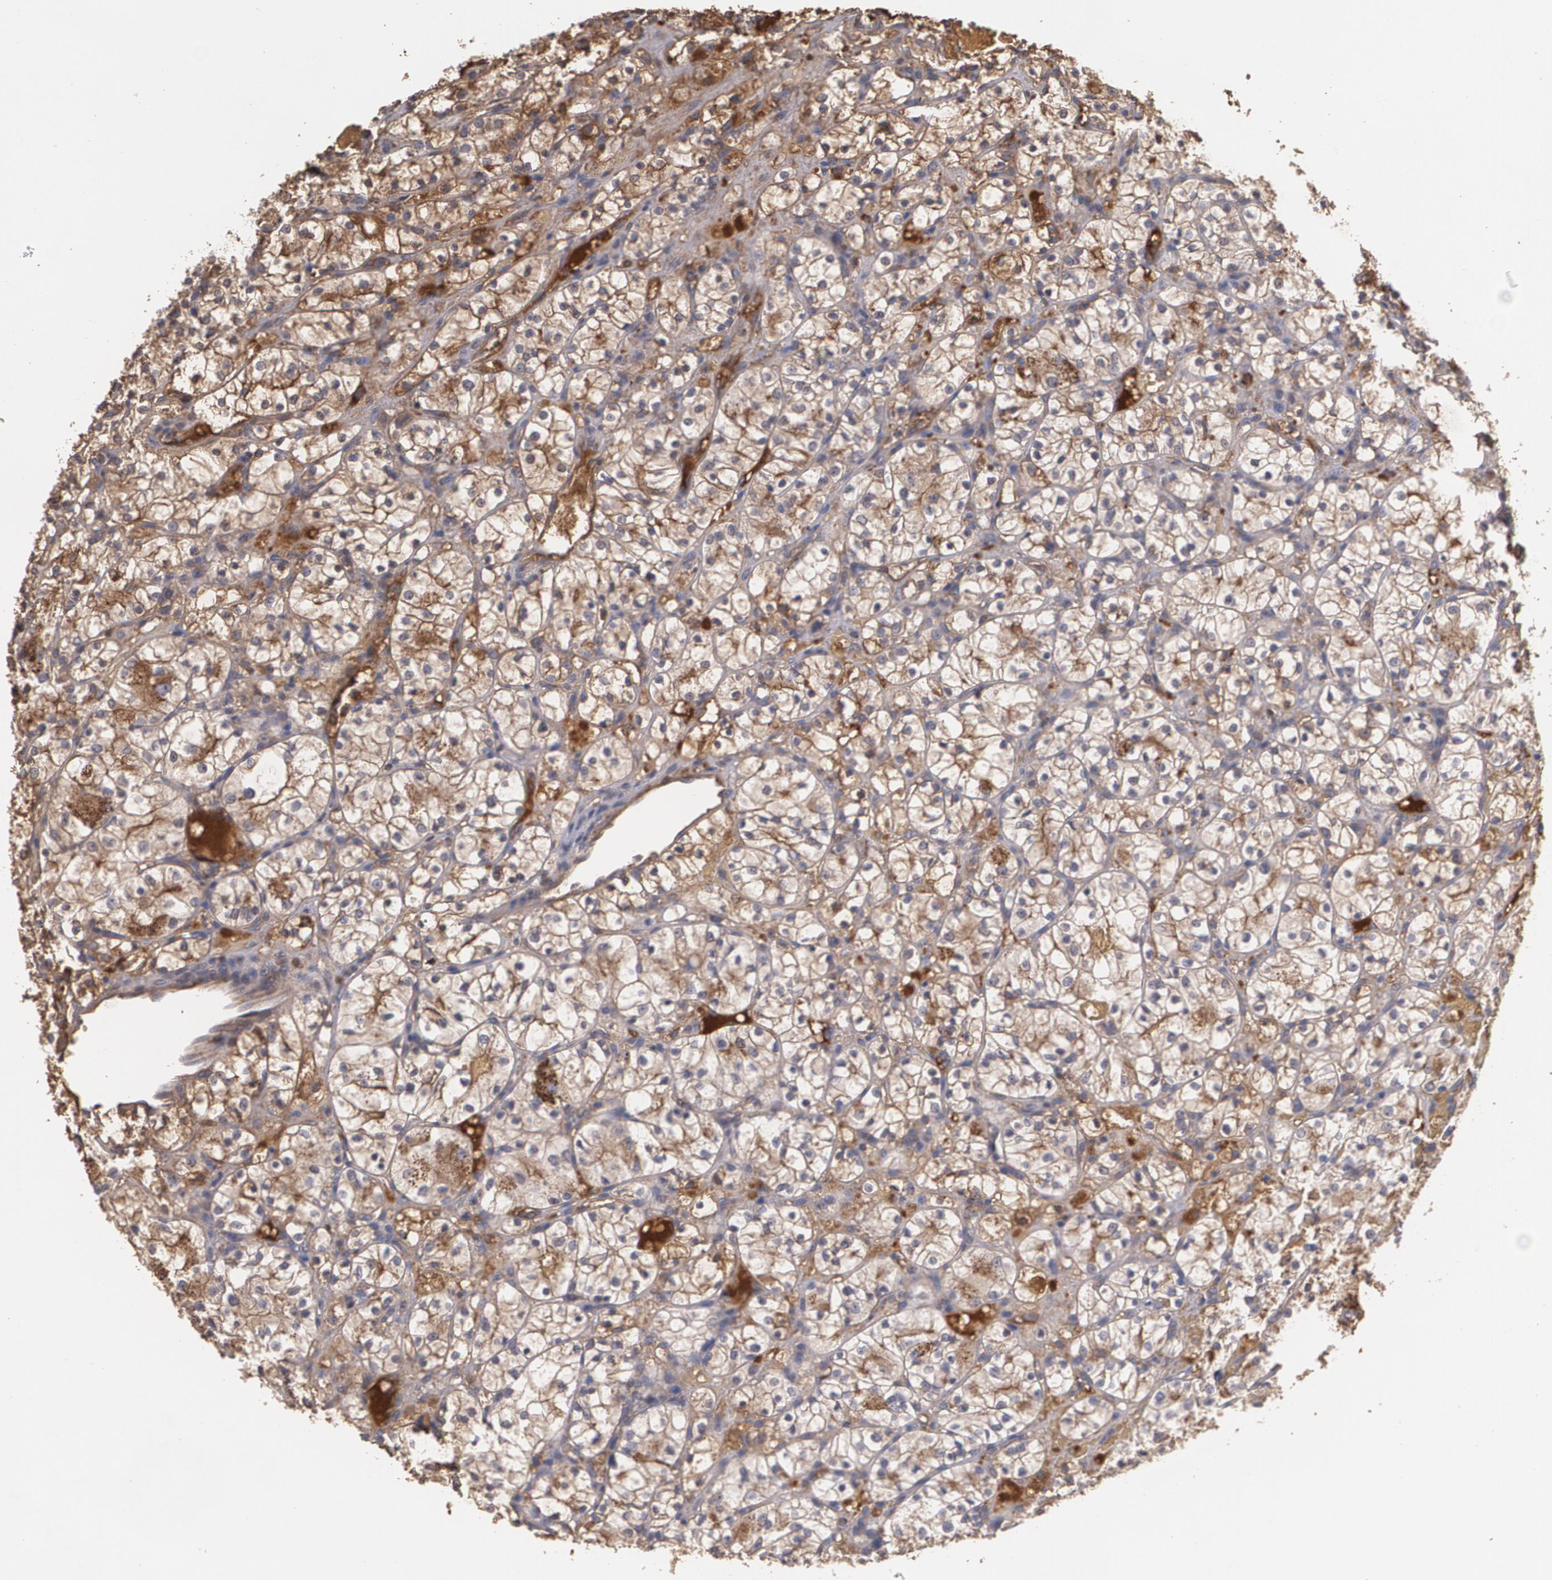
{"staining": {"intensity": "moderate", "quantity": ">75%", "location": "cytoplasmic/membranous"}, "tissue": "renal cancer", "cell_type": "Tumor cells", "image_type": "cancer", "snomed": [{"axis": "morphology", "description": "Adenocarcinoma, NOS"}, {"axis": "topography", "description": "Kidney"}], "caption": "DAB immunohistochemical staining of renal cancer (adenocarcinoma) displays moderate cytoplasmic/membranous protein positivity in about >75% of tumor cells.", "gene": "PON1", "patient": {"sex": "female", "age": 60}}